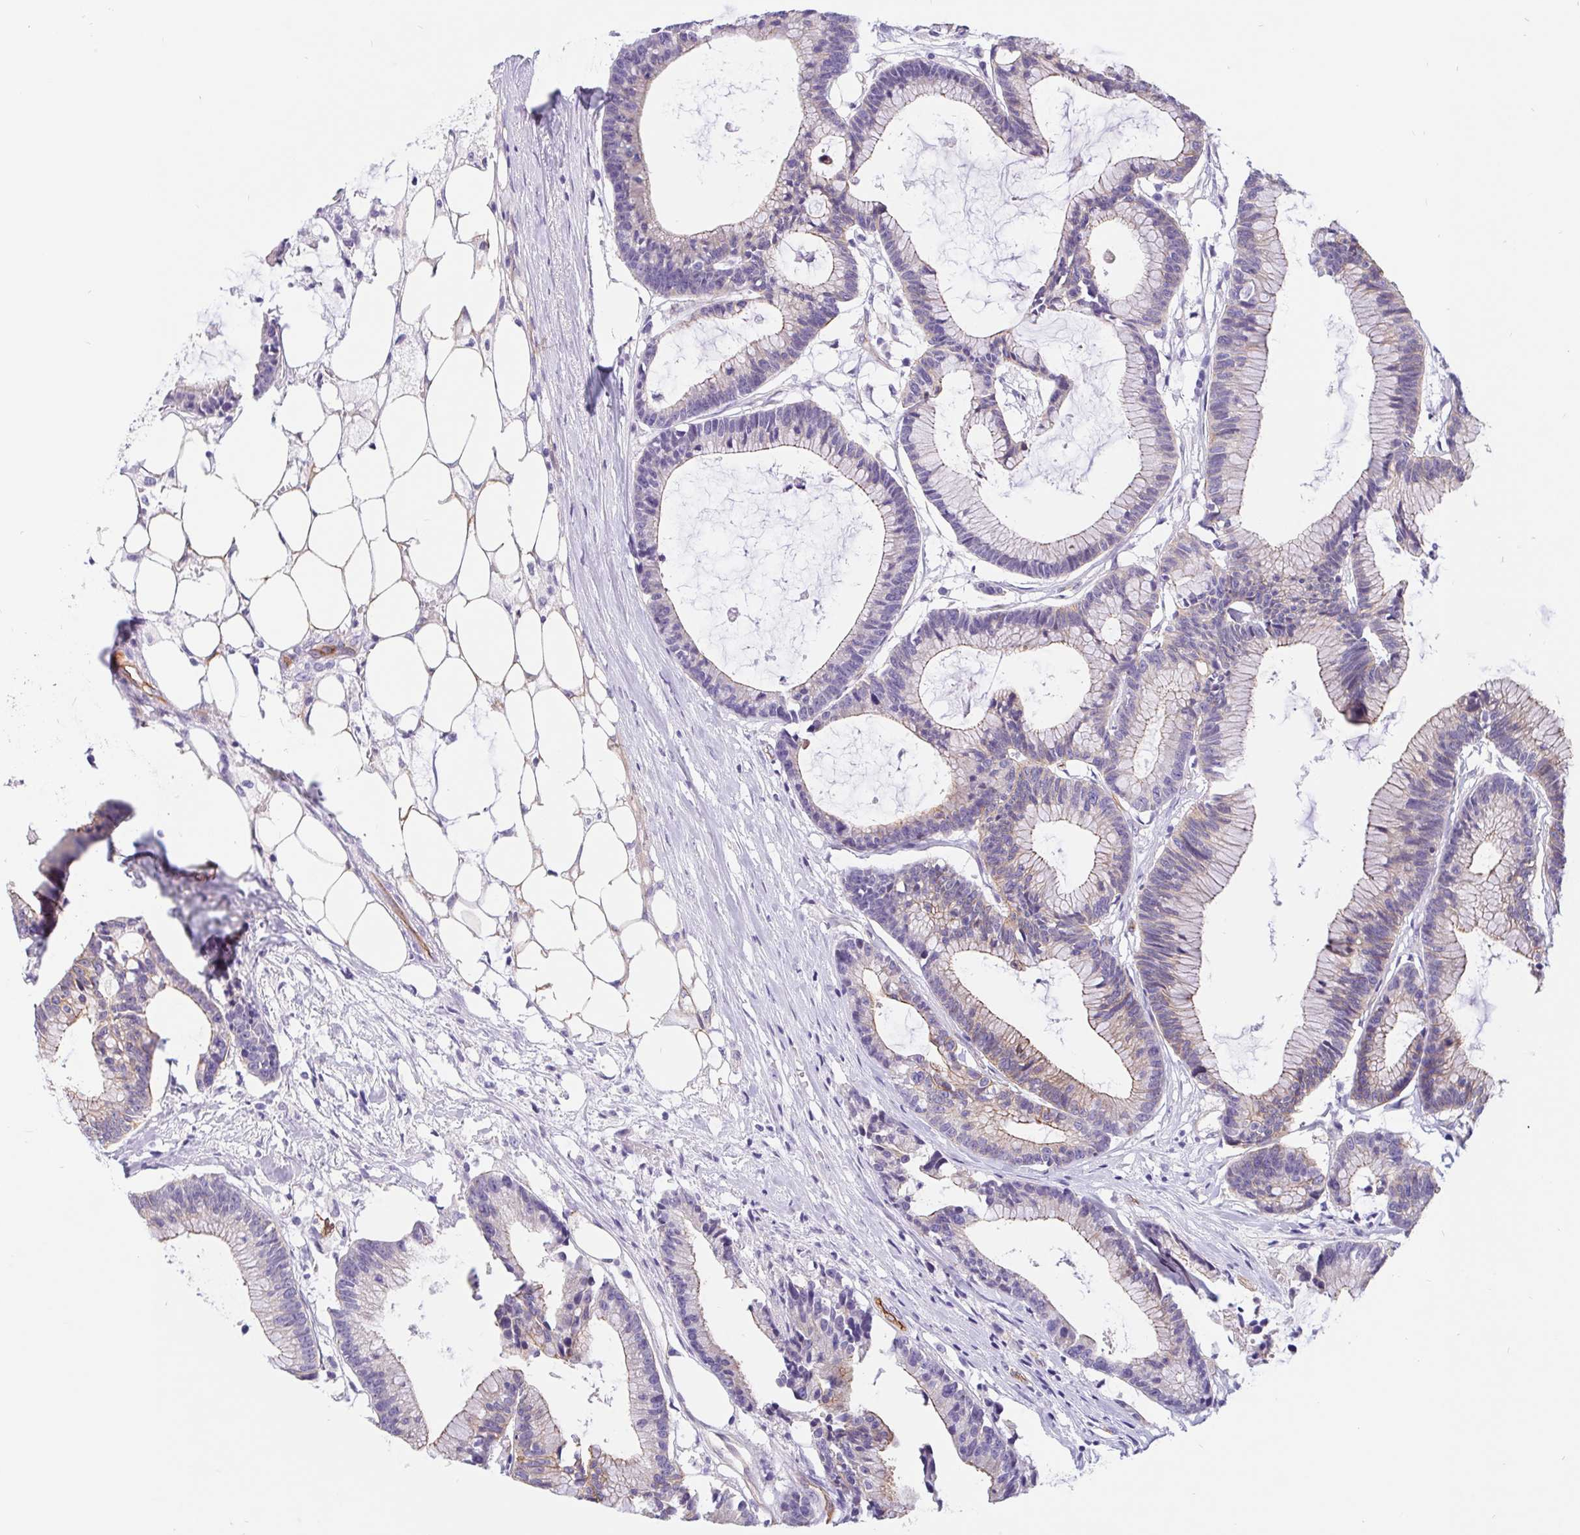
{"staining": {"intensity": "weak", "quantity": "<25%", "location": "cytoplasmic/membranous"}, "tissue": "colorectal cancer", "cell_type": "Tumor cells", "image_type": "cancer", "snomed": [{"axis": "morphology", "description": "Adenocarcinoma, NOS"}, {"axis": "topography", "description": "Colon"}], "caption": "Tumor cells are negative for brown protein staining in colorectal cancer (adenocarcinoma). The staining was performed using DAB (3,3'-diaminobenzidine) to visualize the protein expression in brown, while the nuclei were stained in blue with hematoxylin (Magnification: 20x).", "gene": "LIMCH1", "patient": {"sex": "female", "age": 78}}